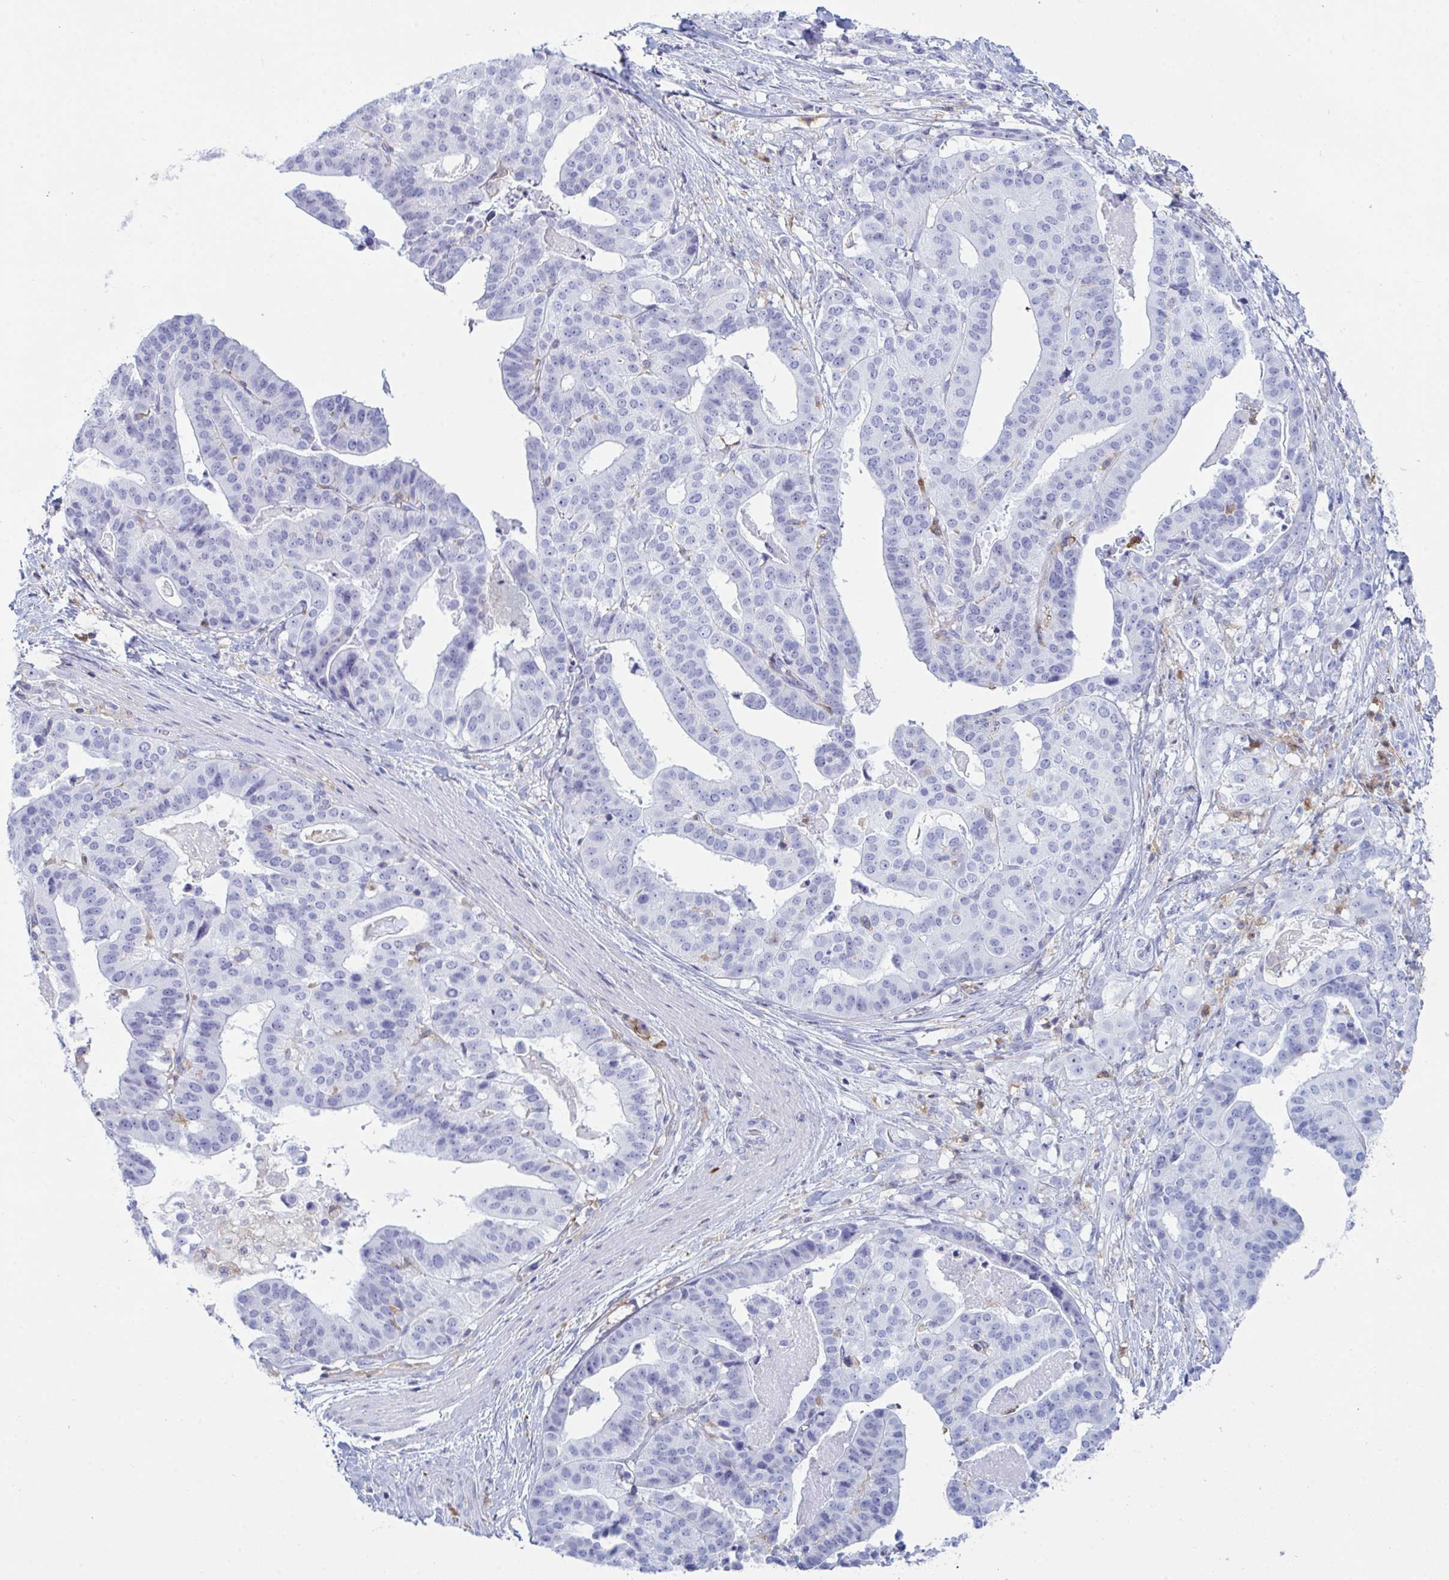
{"staining": {"intensity": "negative", "quantity": "none", "location": "none"}, "tissue": "stomach cancer", "cell_type": "Tumor cells", "image_type": "cancer", "snomed": [{"axis": "morphology", "description": "Adenocarcinoma, NOS"}, {"axis": "topography", "description": "Stomach"}], "caption": "Immunohistochemistry photomicrograph of human stomach adenocarcinoma stained for a protein (brown), which exhibits no positivity in tumor cells.", "gene": "MYO1F", "patient": {"sex": "male", "age": 48}}